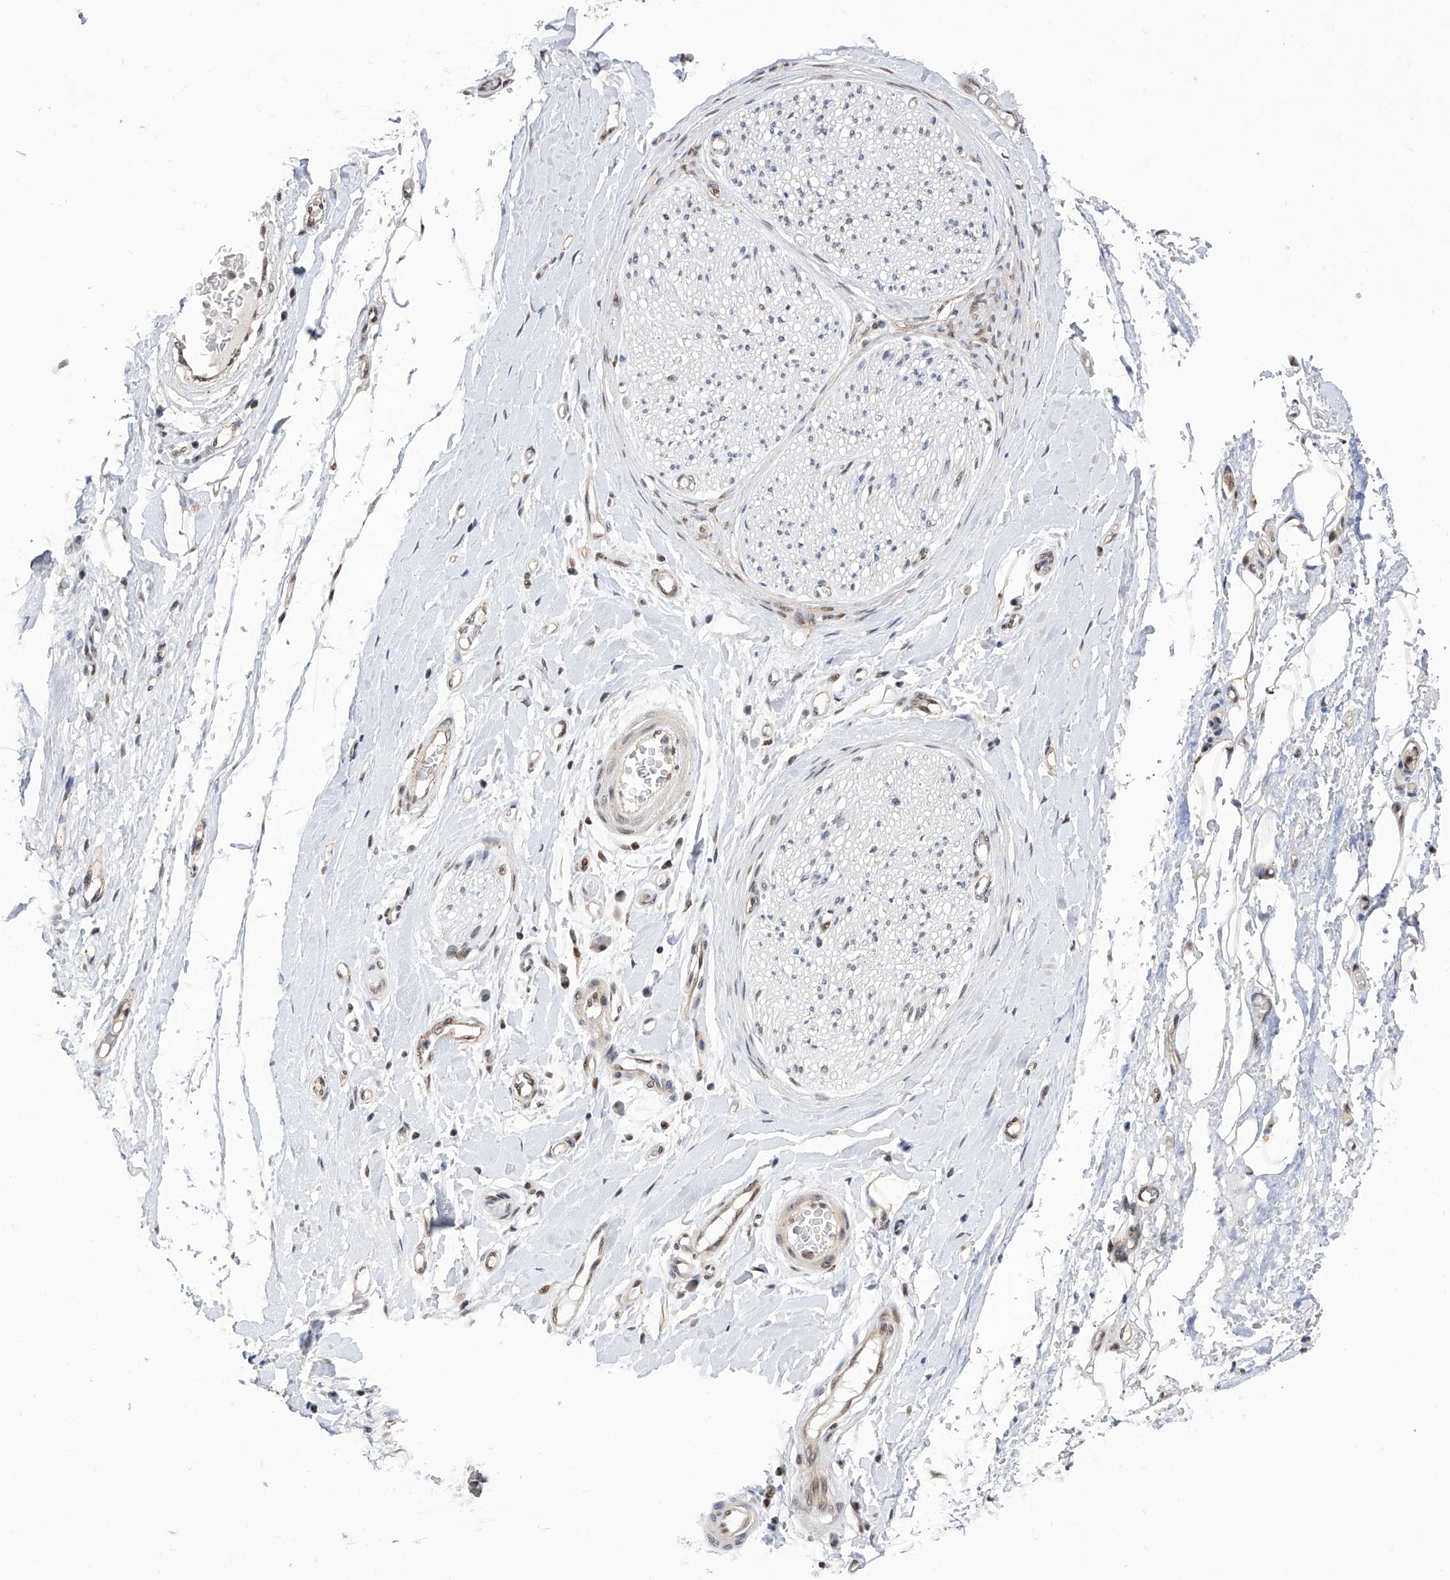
{"staining": {"intensity": "moderate", "quantity": ">75%", "location": "nuclear"}, "tissue": "adipose tissue", "cell_type": "Adipocytes", "image_type": "normal", "snomed": [{"axis": "morphology", "description": "Normal tissue, NOS"}, {"axis": "morphology", "description": "Adenocarcinoma, NOS"}, {"axis": "topography", "description": "Esophagus"}, {"axis": "topography", "description": "Stomach, upper"}, {"axis": "topography", "description": "Peripheral nerve tissue"}], "caption": "There is medium levels of moderate nuclear staining in adipocytes of benign adipose tissue, as demonstrated by immunohistochemical staining (brown color).", "gene": "RAD54L", "patient": {"sex": "male", "age": 62}}